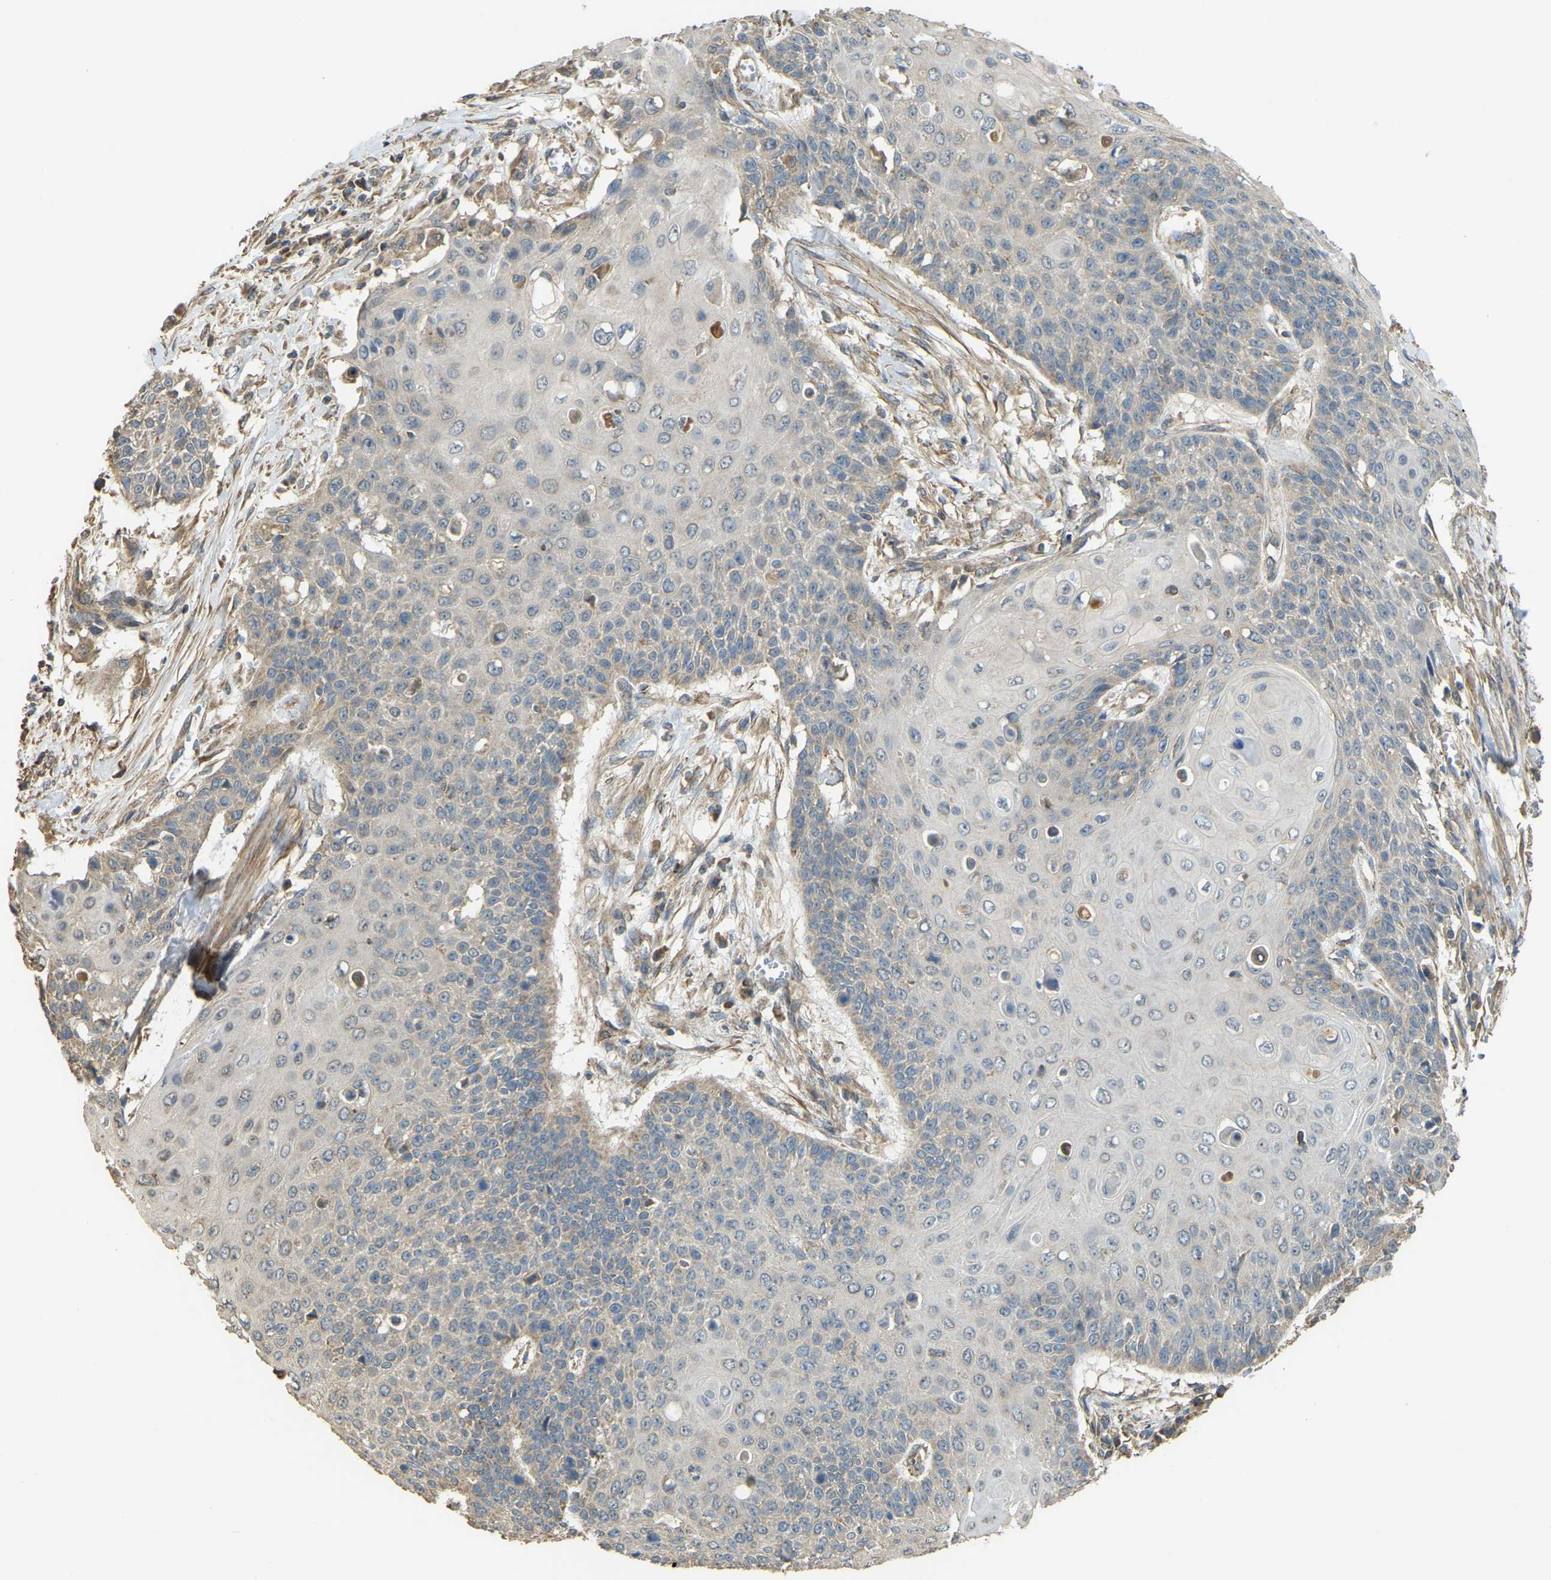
{"staining": {"intensity": "weak", "quantity": "<25%", "location": "cytoplasmic/membranous"}, "tissue": "cervical cancer", "cell_type": "Tumor cells", "image_type": "cancer", "snomed": [{"axis": "morphology", "description": "Squamous cell carcinoma, NOS"}, {"axis": "topography", "description": "Cervix"}], "caption": "Immunohistochemical staining of cervical squamous cell carcinoma displays no significant positivity in tumor cells.", "gene": "GNG2", "patient": {"sex": "female", "age": 39}}